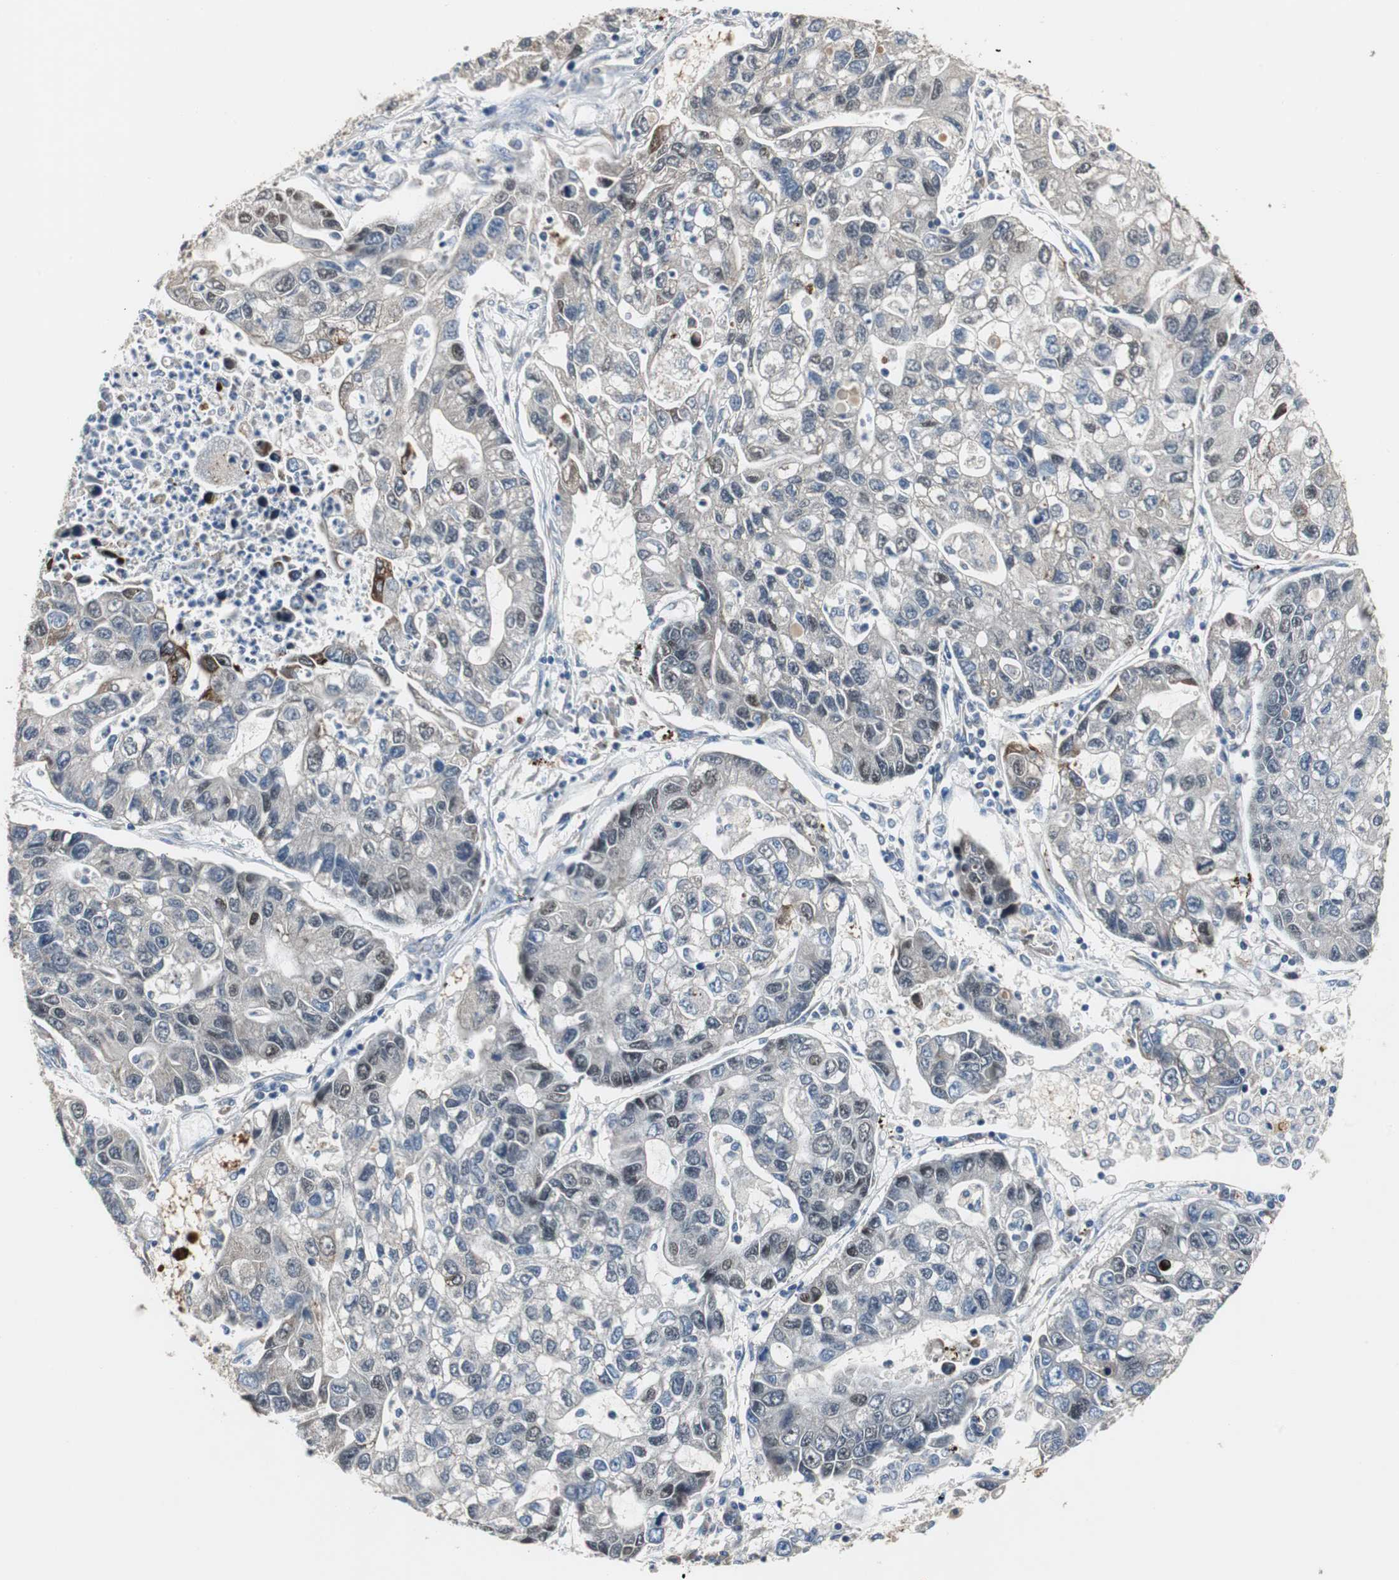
{"staining": {"intensity": "weak", "quantity": "<25%", "location": "nuclear"}, "tissue": "lung cancer", "cell_type": "Tumor cells", "image_type": "cancer", "snomed": [{"axis": "morphology", "description": "Adenocarcinoma, NOS"}, {"axis": "topography", "description": "Lung"}], "caption": "Human adenocarcinoma (lung) stained for a protein using immunohistochemistry (IHC) shows no staining in tumor cells.", "gene": "MYT1", "patient": {"sex": "female", "age": 51}}